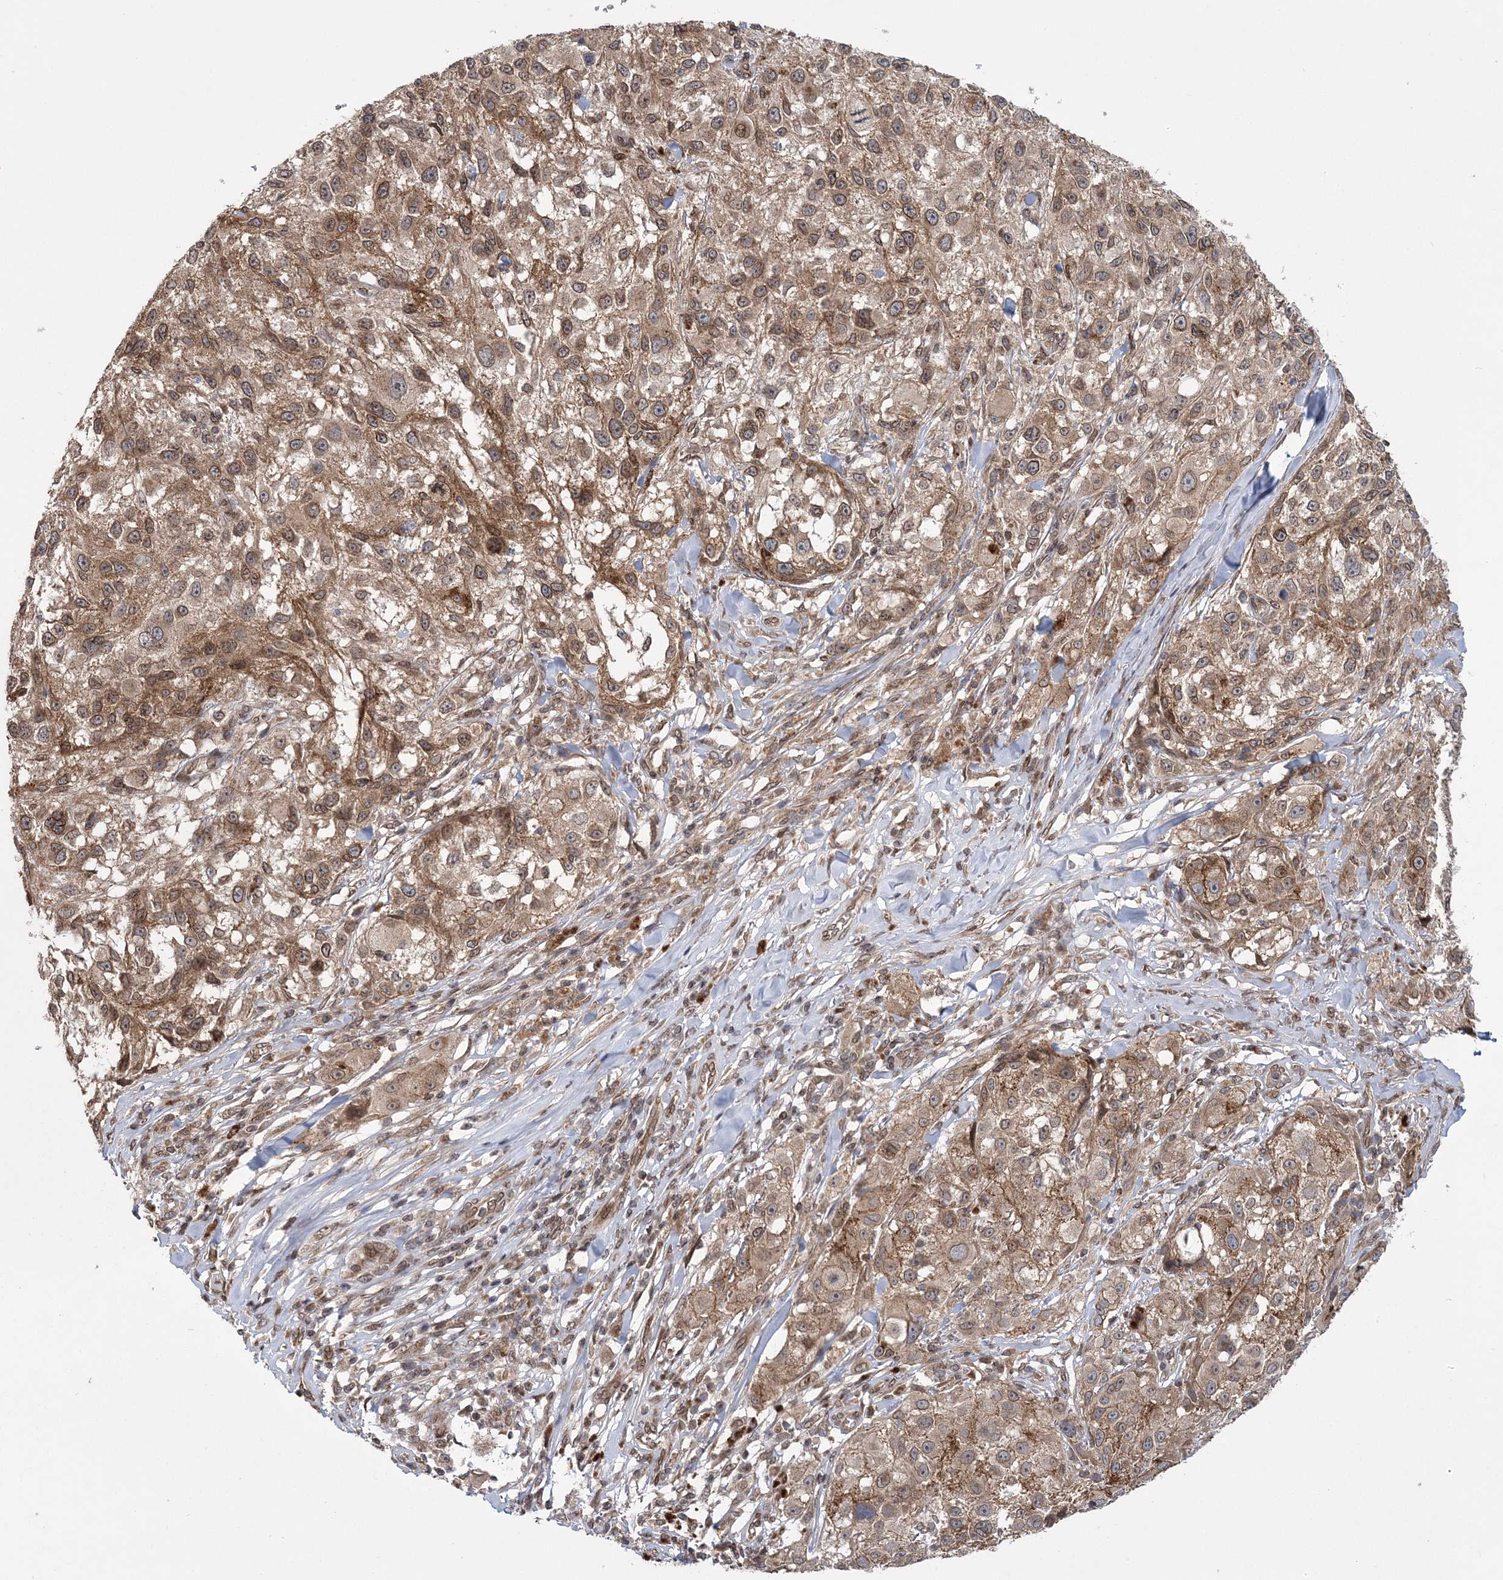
{"staining": {"intensity": "moderate", "quantity": ">75%", "location": "cytoplasmic/membranous"}, "tissue": "melanoma", "cell_type": "Tumor cells", "image_type": "cancer", "snomed": [{"axis": "morphology", "description": "Necrosis, NOS"}, {"axis": "morphology", "description": "Malignant melanoma, NOS"}, {"axis": "topography", "description": "Skin"}], "caption": "Protein staining shows moderate cytoplasmic/membranous staining in approximately >75% of tumor cells in melanoma.", "gene": "DNAJC27", "patient": {"sex": "female", "age": 87}}